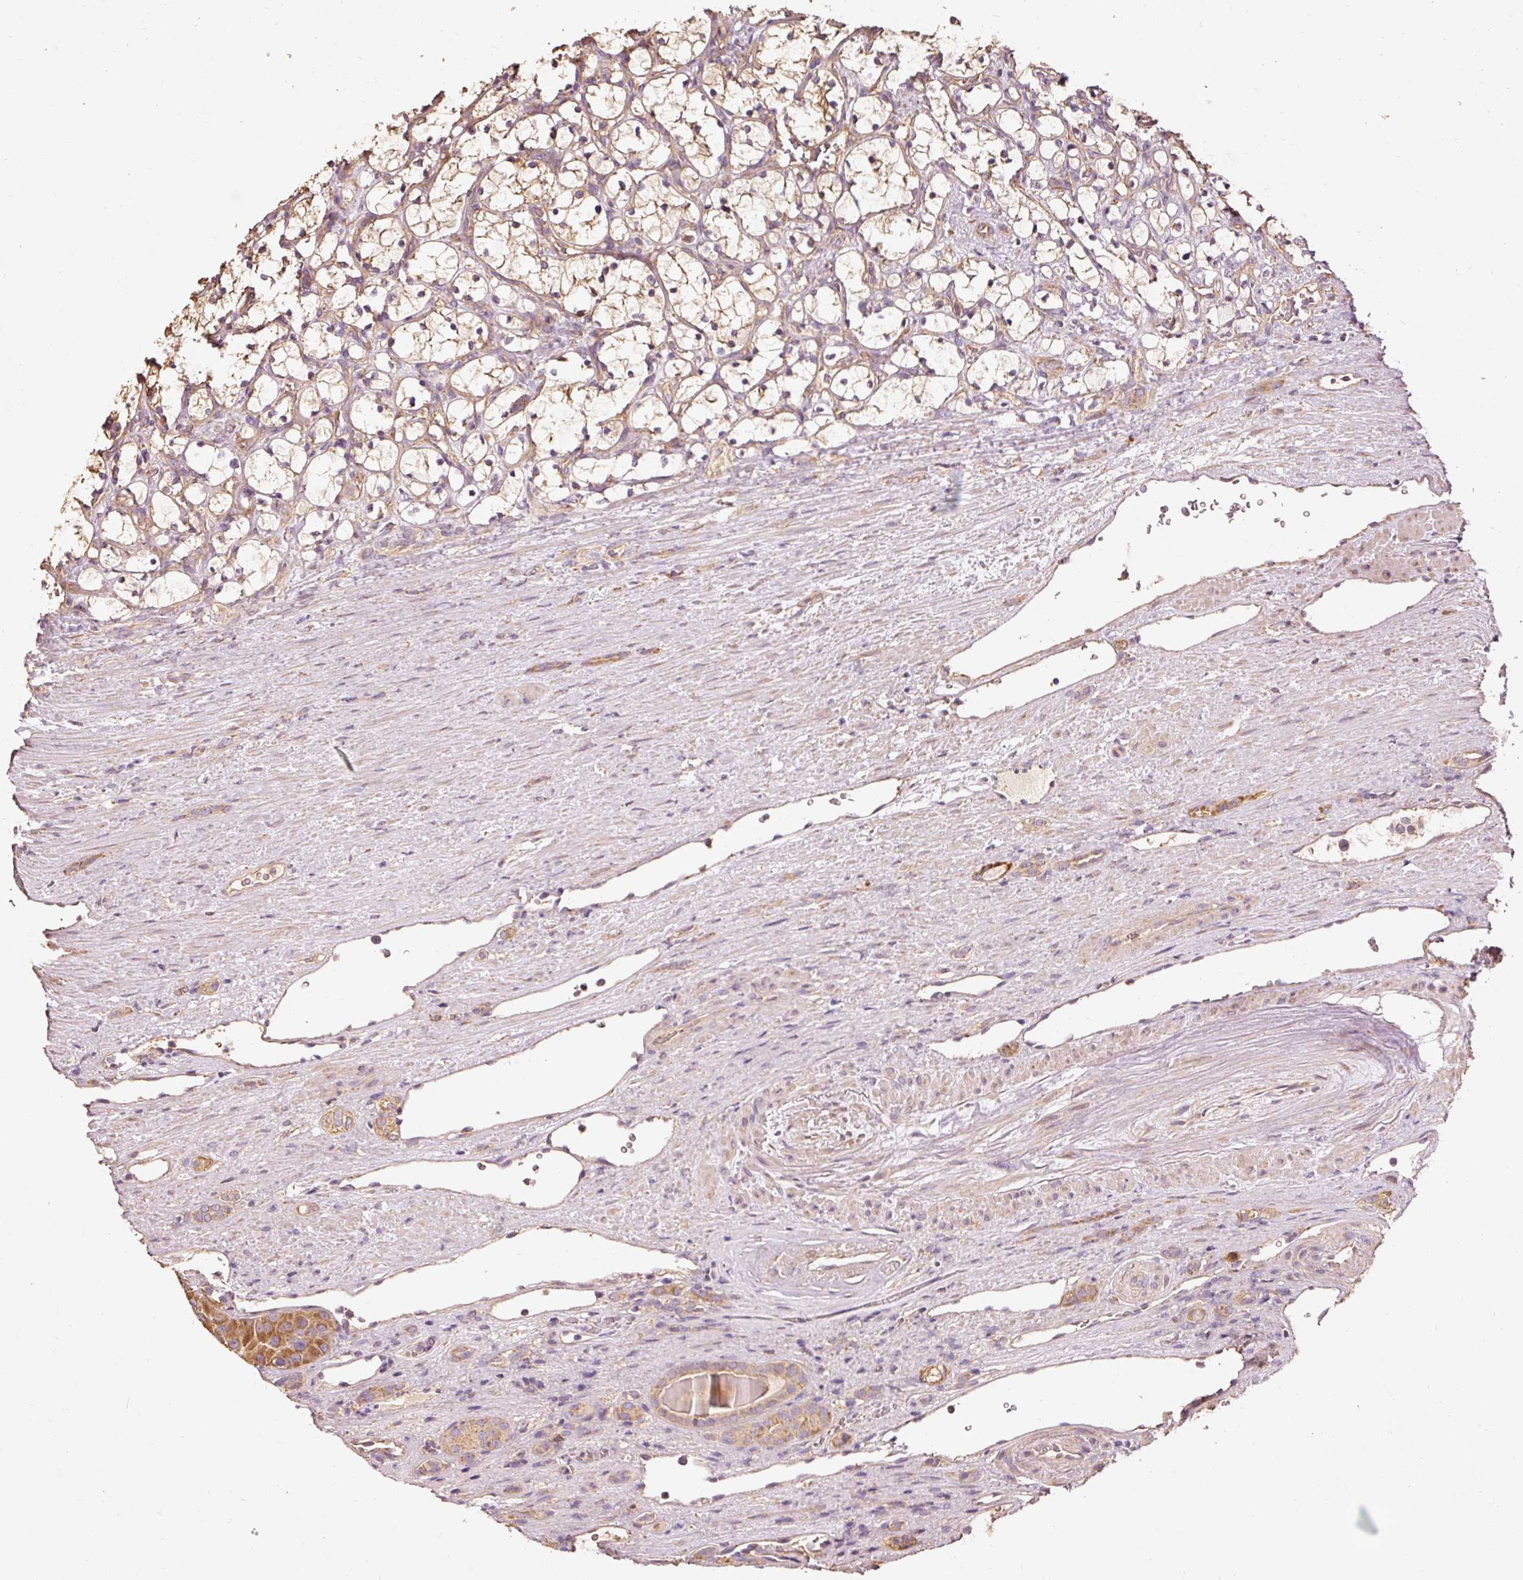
{"staining": {"intensity": "weak", "quantity": ">75%", "location": "cytoplasmic/membranous"}, "tissue": "renal cancer", "cell_type": "Tumor cells", "image_type": "cancer", "snomed": [{"axis": "morphology", "description": "Adenocarcinoma, NOS"}, {"axis": "topography", "description": "Kidney"}], "caption": "Immunohistochemistry histopathology image of human renal cancer (adenocarcinoma) stained for a protein (brown), which displays low levels of weak cytoplasmic/membranous staining in approximately >75% of tumor cells.", "gene": "EFHC1", "patient": {"sex": "female", "age": 69}}